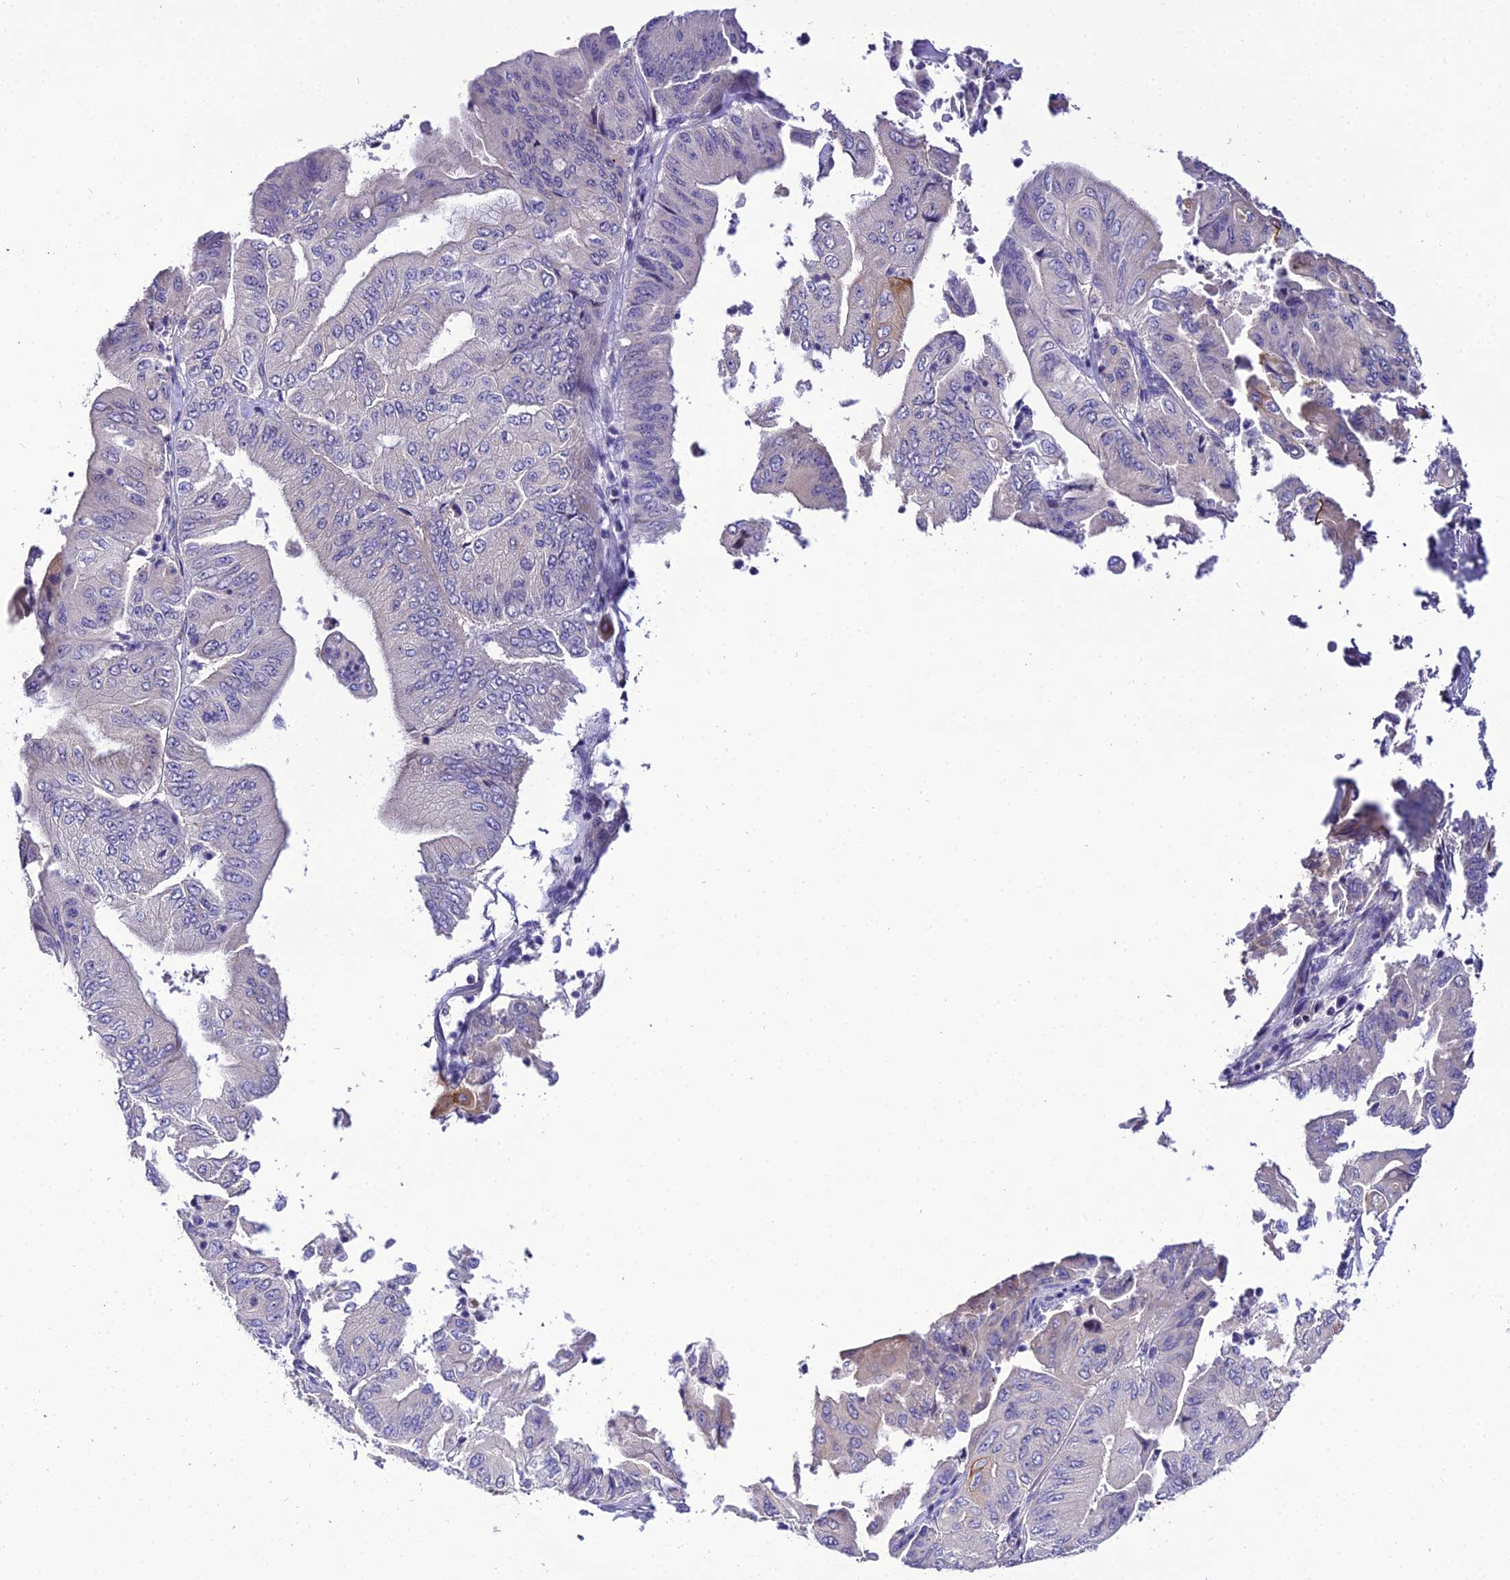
{"staining": {"intensity": "negative", "quantity": "none", "location": "none"}, "tissue": "pancreatic cancer", "cell_type": "Tumor cells", "image_type": "cancer", "snomed": [{"axis": "morphology", "description": "Adenocarcinoma, NOS"}, {"axis": "topography", "description": "Pancreas"}], "caption": "There is no significant positivity in tumor cells of adenocarcinoma (pancreatic).", "gene": "SHQ1", "patient": {"sex": "female", "age": 77}}